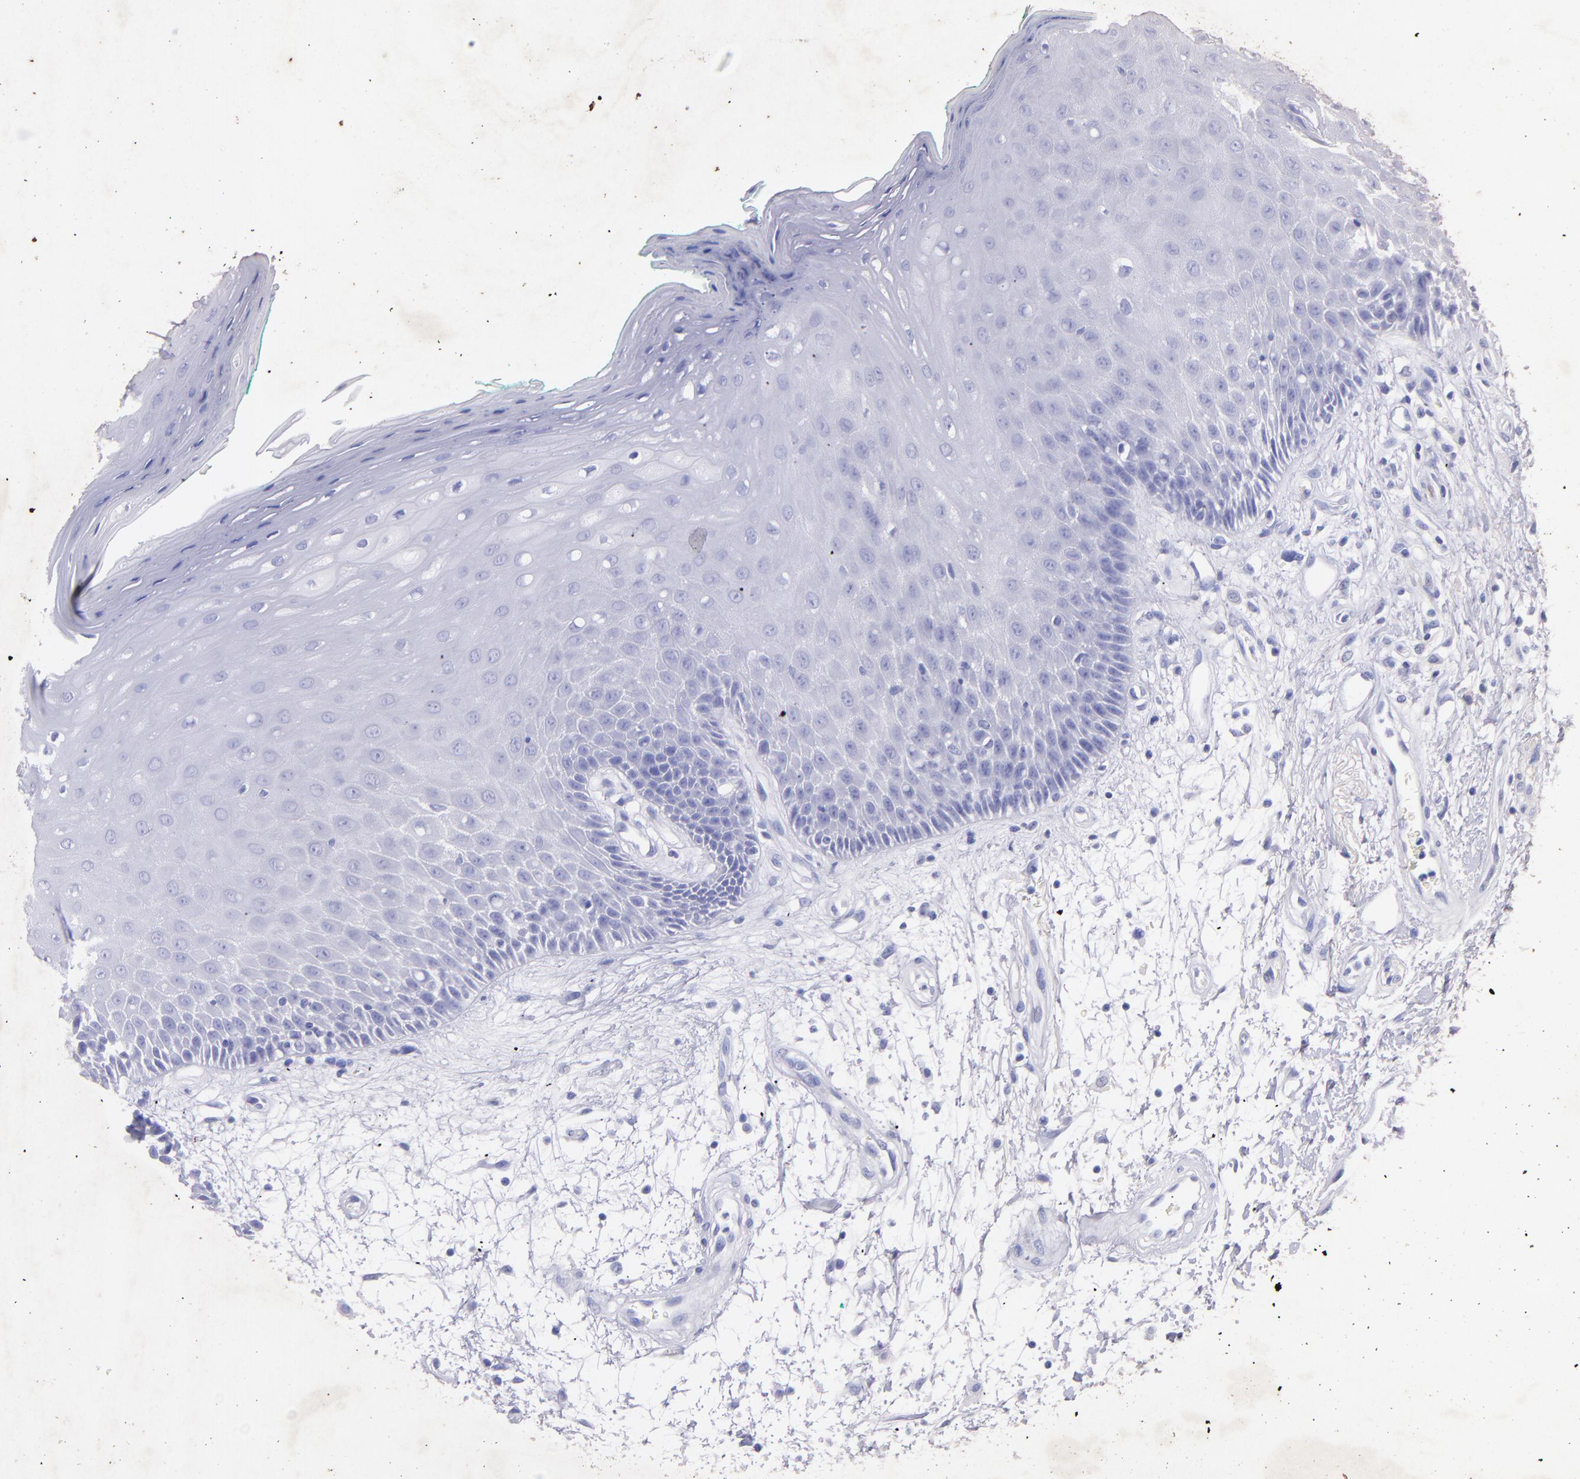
{"staining": {"intensity": "negative", "quantity": "none", "location": "none"}, "tissue": "oral mucosa", "cell_type": "Squamous epithelial cells", "image_type": "normal", "snomed": [{"axis": "morphology", "description": "Normal tissue, NOS"}, {"axis": "morphology", "description": "Squamous cell carcinoma, NOS"}, {"axis": "topography", "description": "Skeletal muscle"}, {"axis": "topography", "description": "Oral tissue"}, {"axis": "topography", "description": "Head-Neck"}], "caption": "IHC photomicrograph of benign oral mucosa stained for a protein (brown), which exhibits no staining in squamous epithelial cells.", "gene": "UCHL1", "patient": {"sex": "female", "age": 84}}